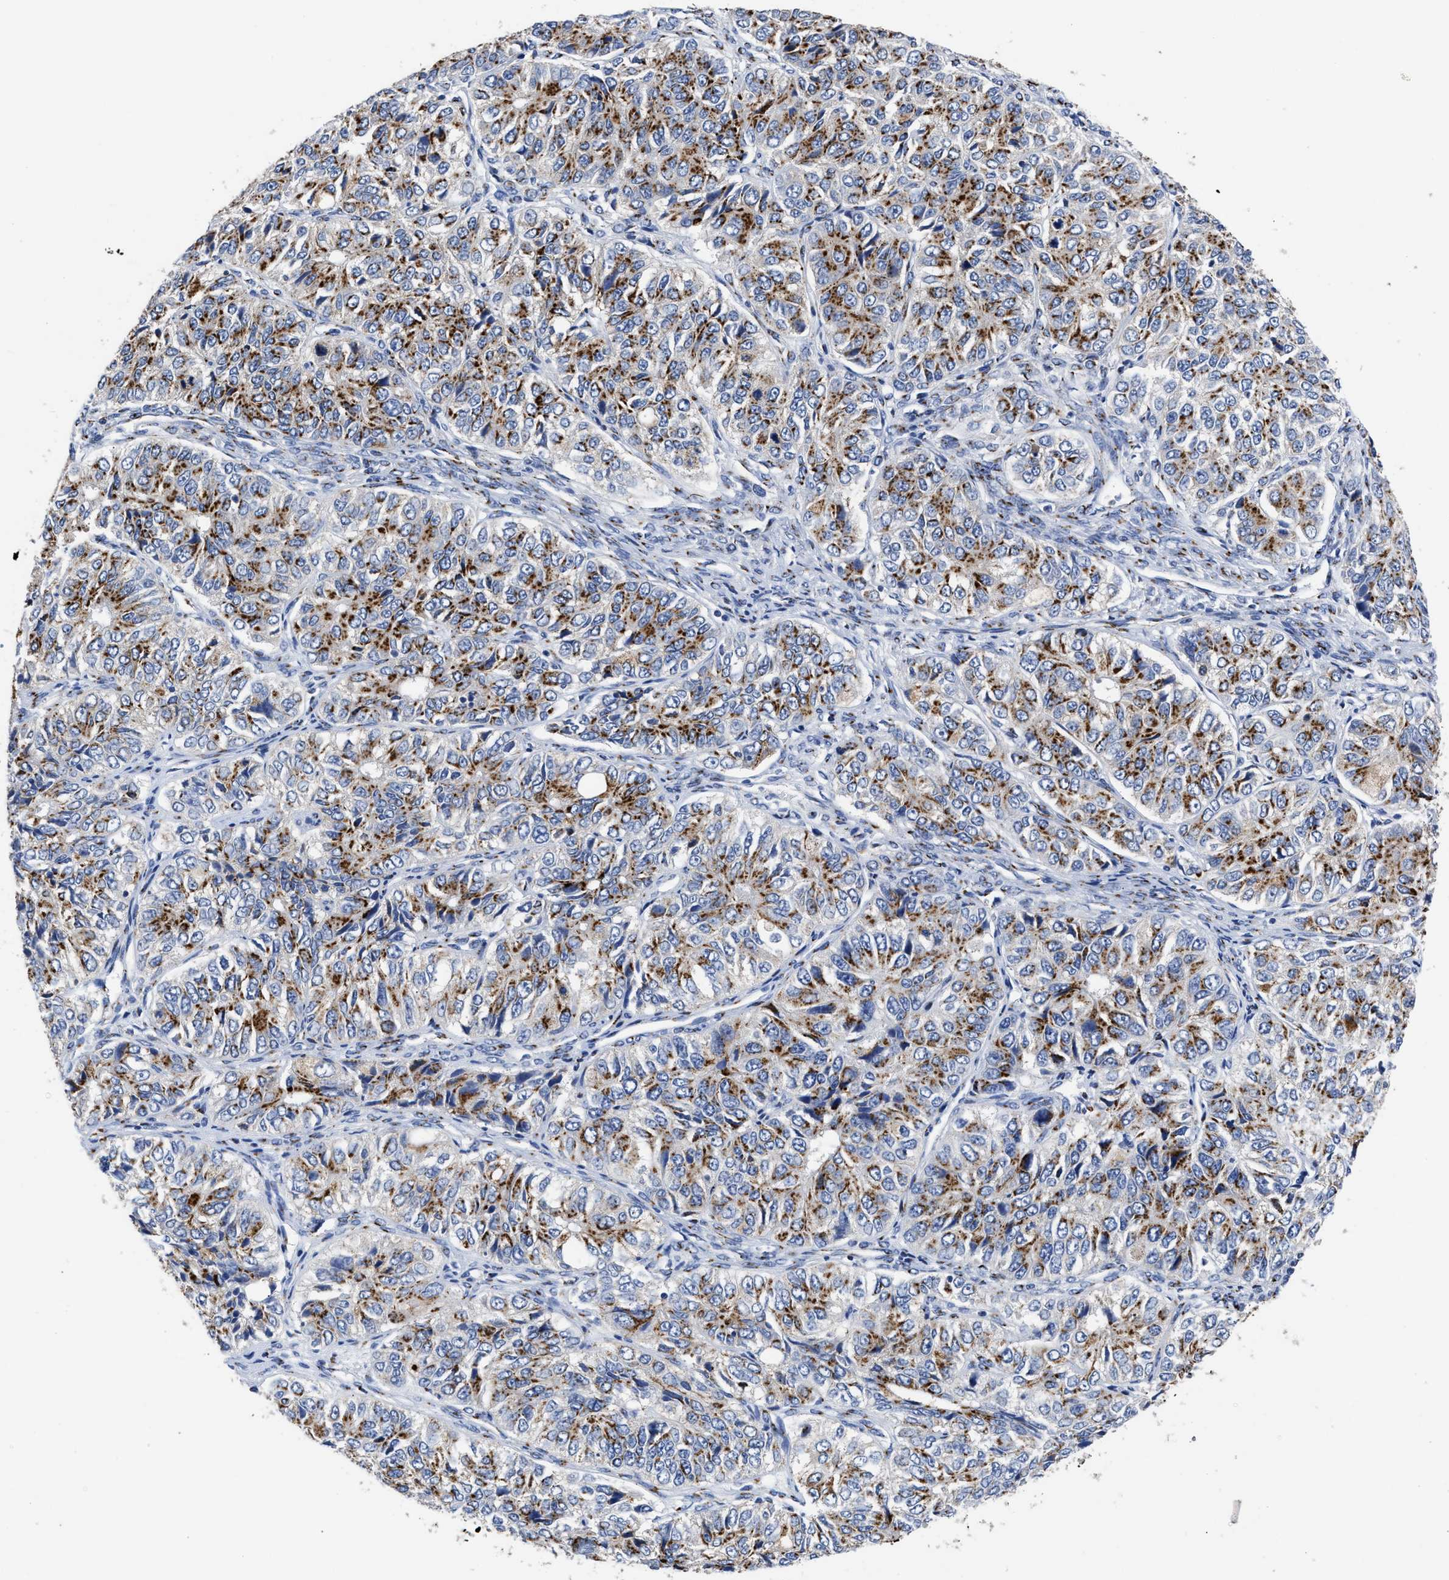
{"staining": {"intensity": "strong", "quantity": ">75%", "location": "cytoplasmic/membranous"}, "tissue": "ovarian cancer", "cell_type": "Tumor cells", "image_type": "cancer", "snomed": [{"axis": "morphology", "description": "Carcinoma, endometroid"}, {"axis": "topography", "description": "Ovary"}], "caption": "Immunohistochemistry of endometroid carcinoma (ovarian) shows high levels of strong cytoplasmic/membranous positivity in approximately >75% of tumor cells.", "gene": "TMEM87A", "patient": {"sex": "female", "age": 51}}